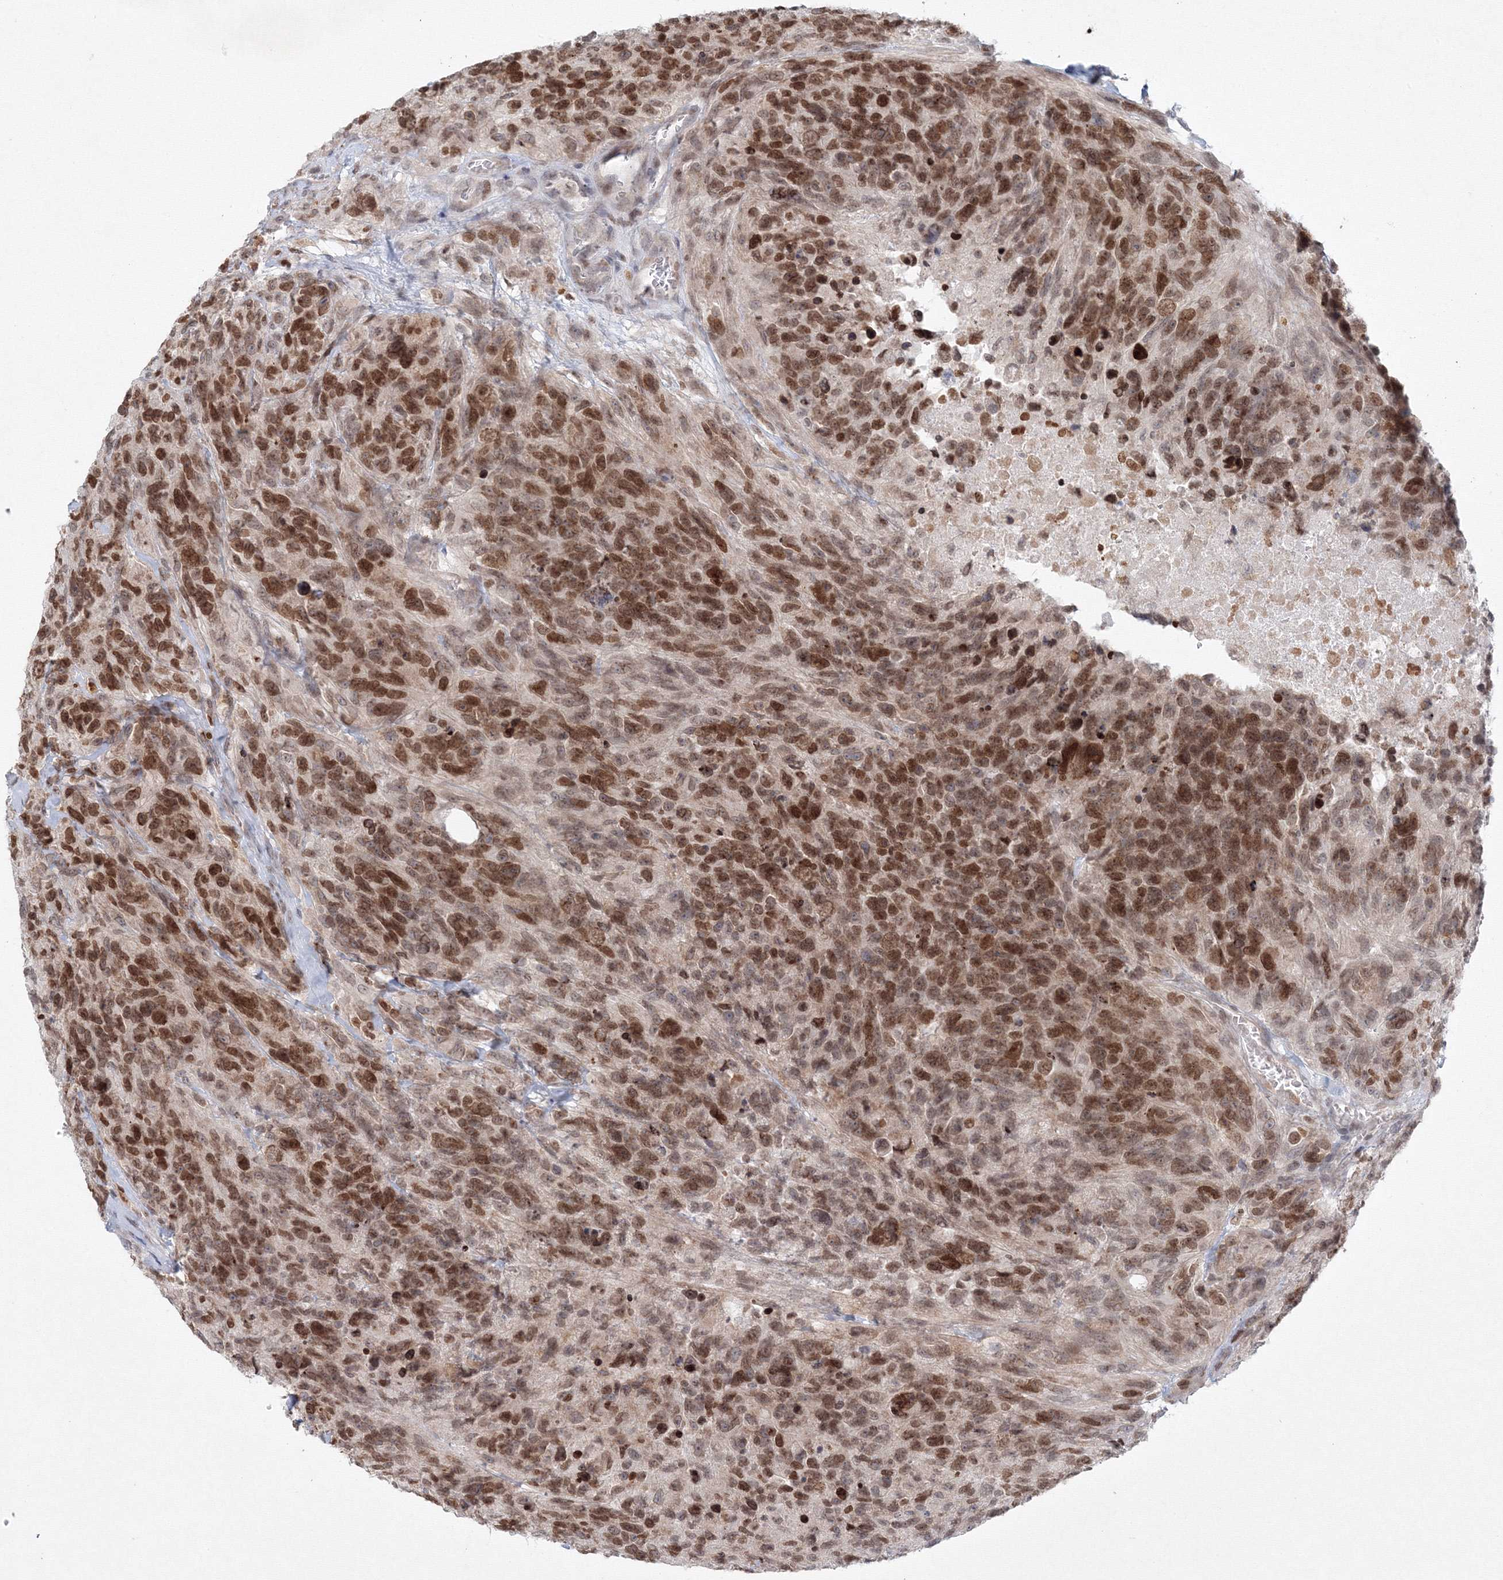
{"staining": {"intensity": "moderate", "quantity": ">75%", "location": "cytoplasmic/membranous"}, "tissue": "glioma", "cell_type": "Tumor cells", "image_type": "cancer", "snomed": [{"axis": "morphology", "description": "Glioma, malignant, High grade"}, {"axis": "topography", "description": "Brain"}], "caption": "Immunohistochemical staining of glioma reveals moderate cytoplasmic/membranous protein staining in about >75% of tumor cells.", "gene": "KIF4A", "patient": {"sex": "male", "age": 69}}